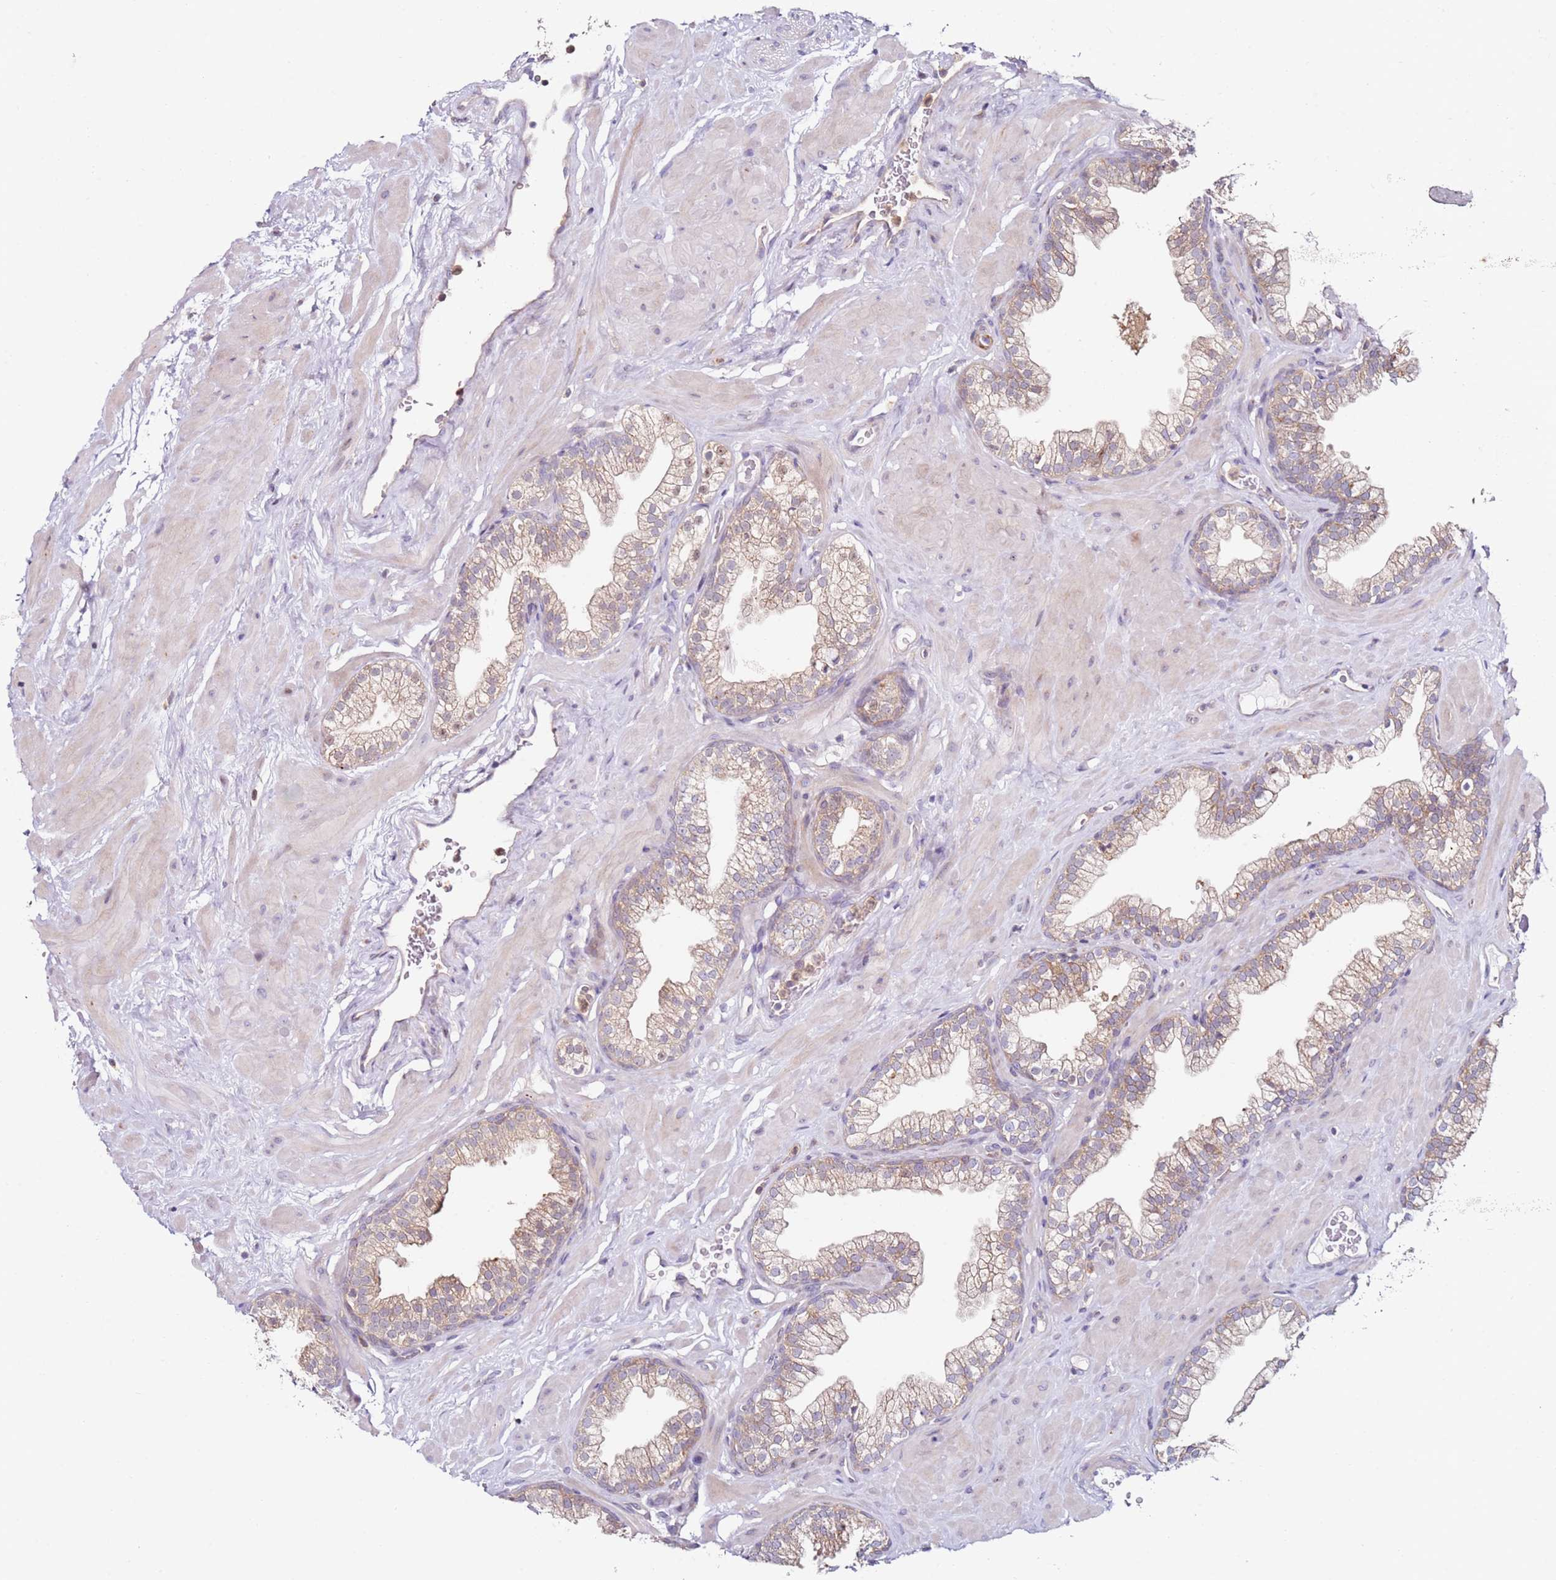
{"staining": {"intensity": "weak", "quantity": "25%-75%", "location": "cytoplasmic/membranous"}, "tissue": "prostate", "cell_type": "Glandular cells", "image_type": "normal", "snomed": [{"axis": "morphology", "description": "Normal tissue, NOS"}, {"axis": "morphology", "description": "Urothelial carcinoma, Low grade"}, {"axis": "topography", "description": "Urinary bladder"}, {"axis": "topography", "description": "Prostate"}], "caption": "Weak cytoplasmic/membranous positivity is identified in approximately 25%-75% of glandular cells in unremarkable prostate.", "gene": "CNOT9", "patient": {"sex": "male", "age": 60}}